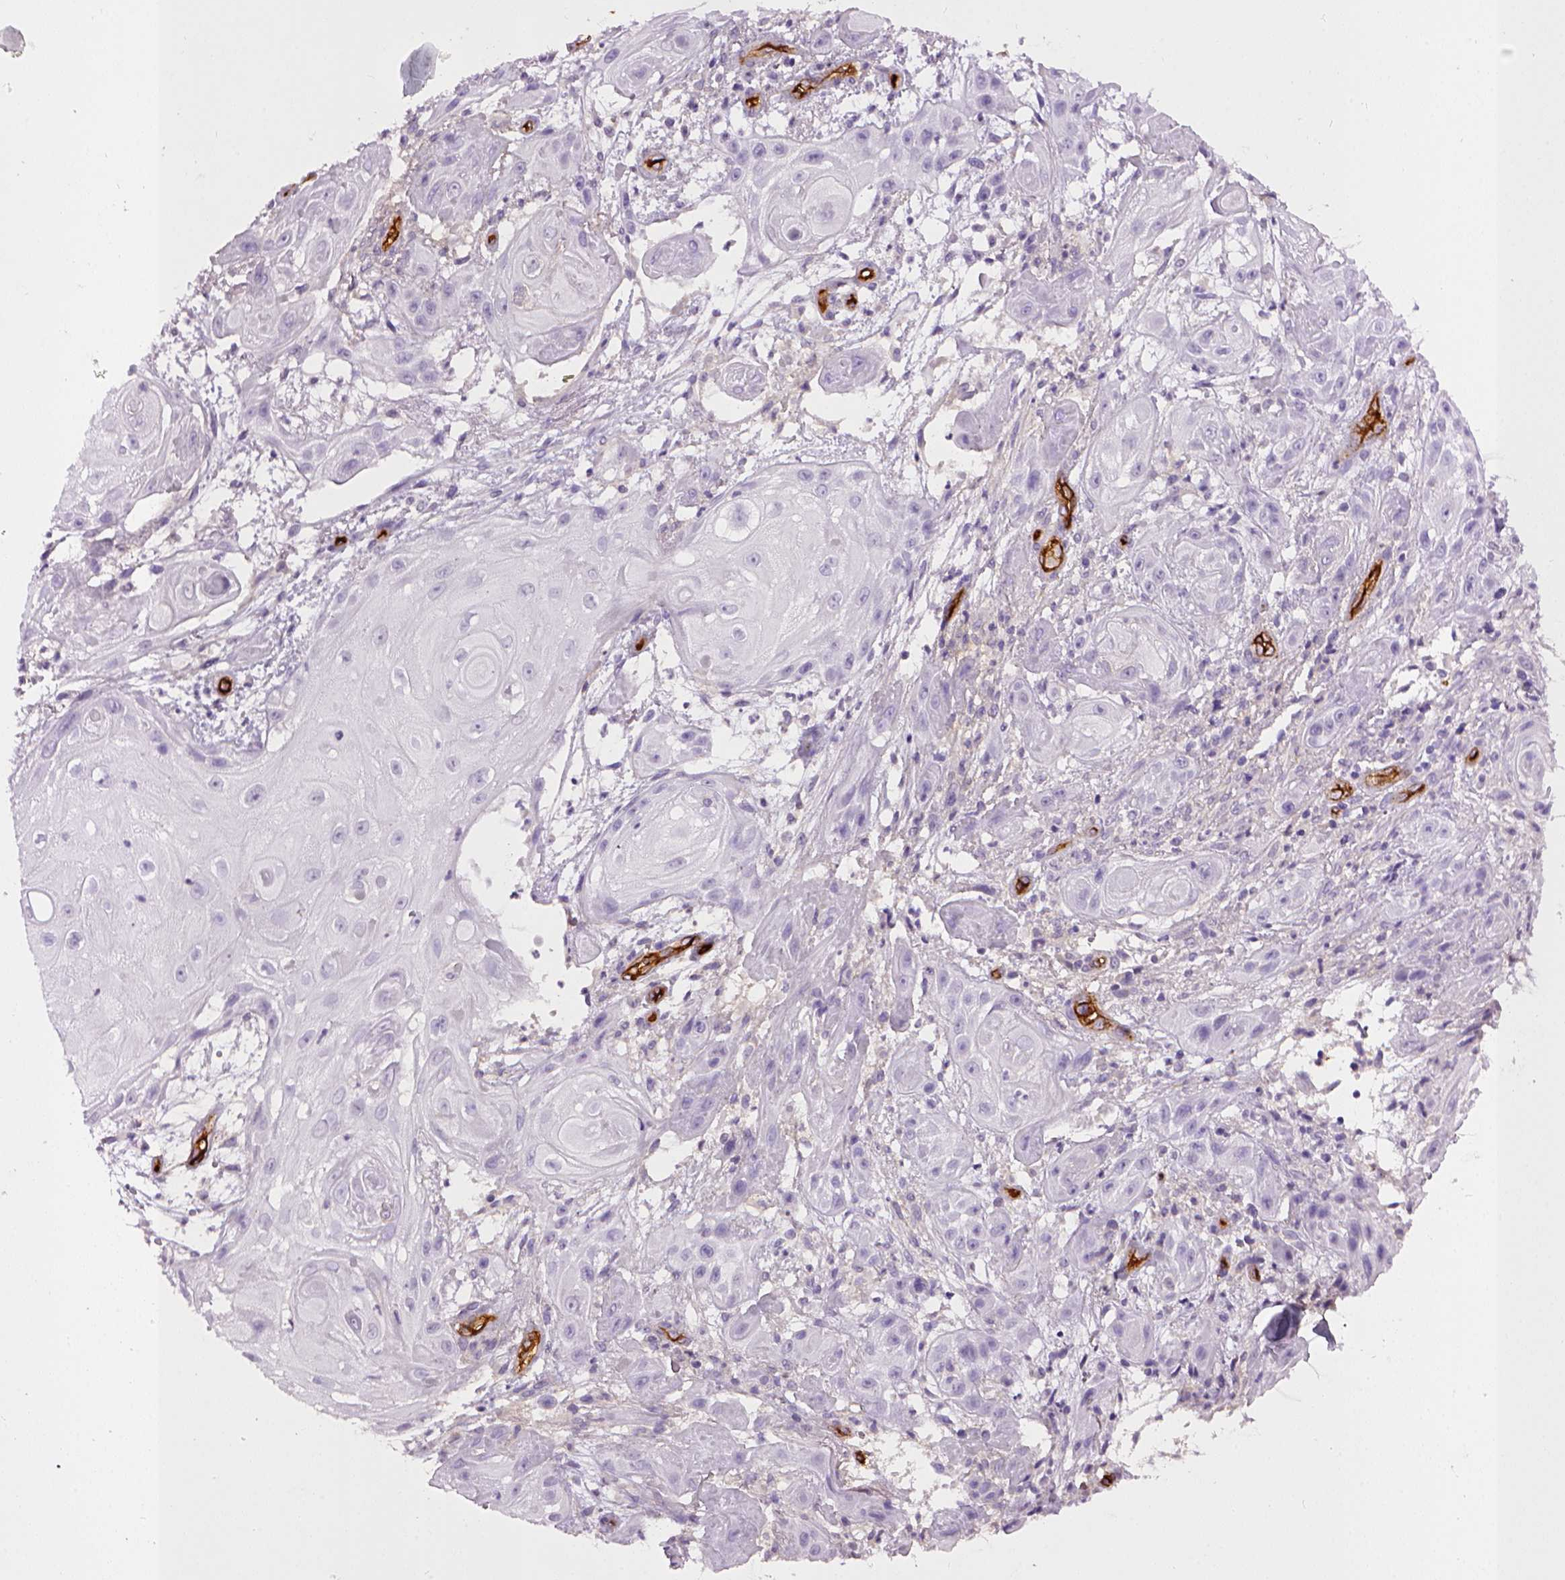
{"staining": {"intensity": "negative", "quantity": "none", "location": "none"}, "tissue": "skin cancer", "cell_type": "Tumor cells", "image_type": "cancer", "snomed": [{"axis": "morphology", "description": "Squamous cell carcinoma, NOS"}, {"axis": "topography", "description": "Skin"}], "caption": "An immunohistochemistry (IHC) histopathology image of squamous cell carcinoma (skin) is shown. There is no staining in tumor cells of squamous cell carcinoma (skin).", "gene": "ENG", "patient": {"sex": "male", "age": 62}}